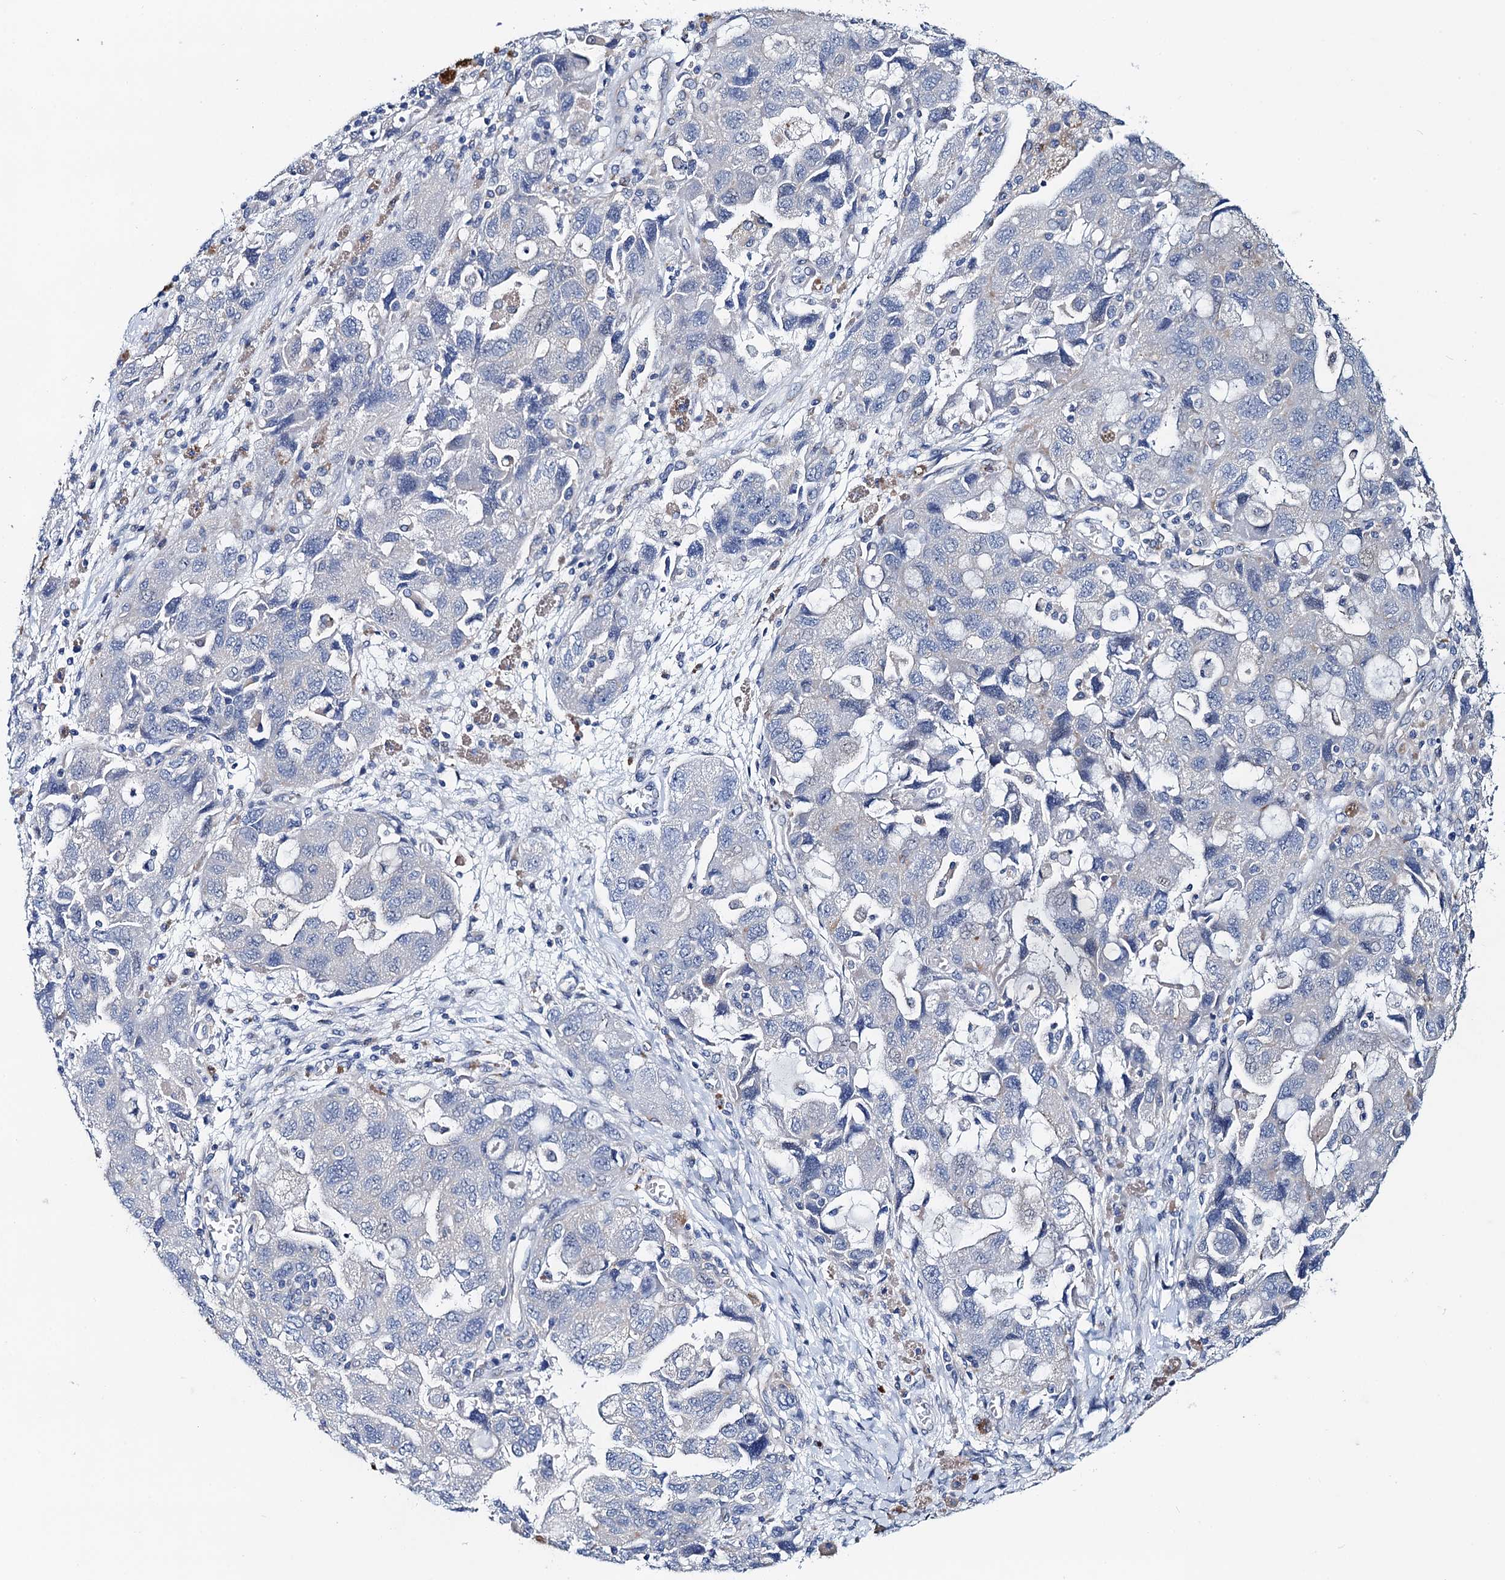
{"staining": {"intensity": "negative", "quantity": "none", "location": "none"}, "tissue": "ovarian cancer", "cell_type": "Tumor cells", "image_type": "cancer", "snomed": [{"axis": "morphology", "description": "Carcinoma, NOS"}, {"axis": "morphology", "description": "Cystadenocarcinoma, serous, NOS"}, {"axis": "topography", "description": "Ovary"}], "caption": "Immunohistochemical staining of ovarian cancer exhibits no significant staining in tumor cells. Nuclei are stained in blue.", "gene": "NBEA", "patient": {"sex": "female", "age": 69}}